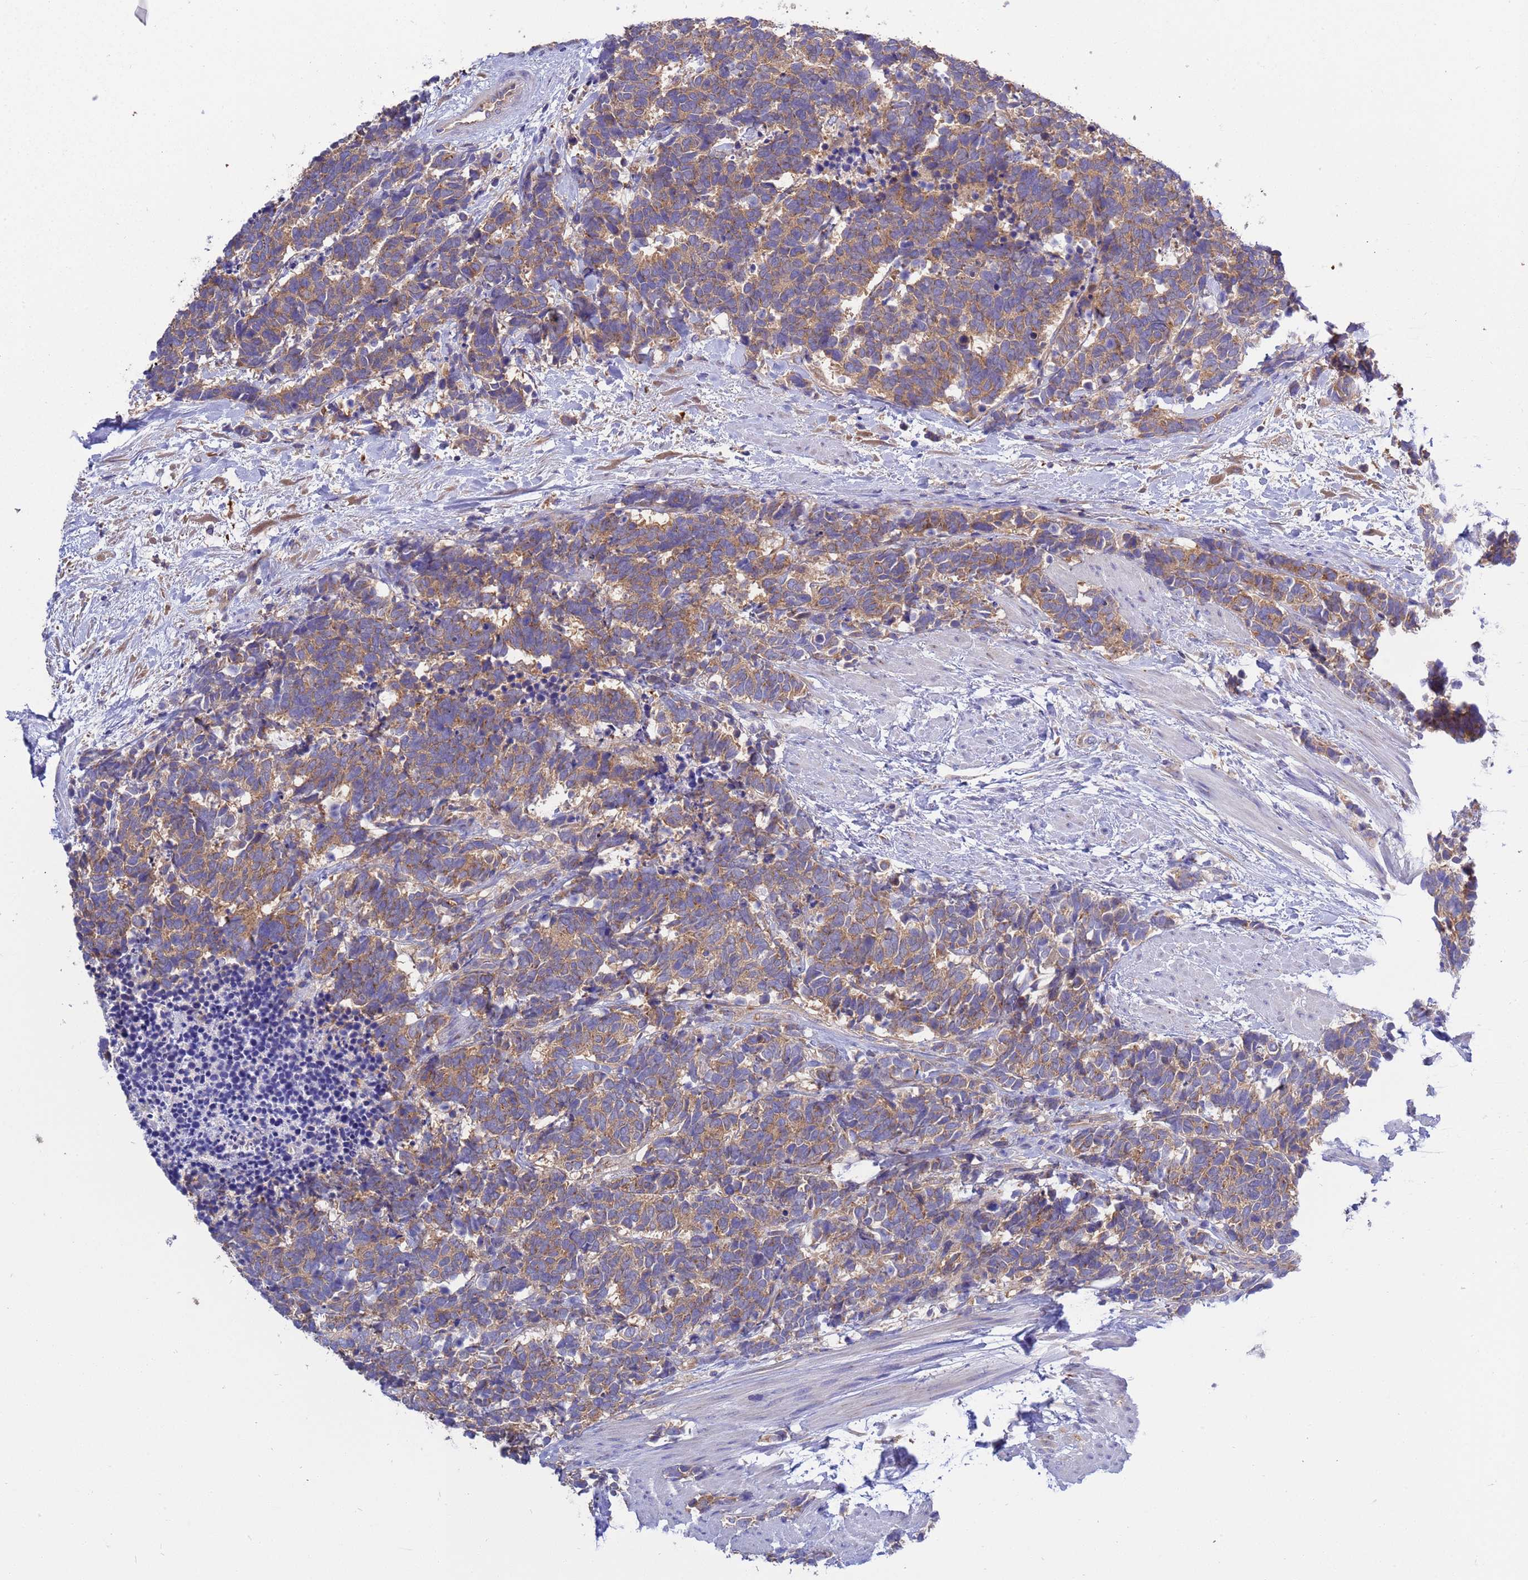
{"staining": {"intensity": "moderate", "quantity": ">75%", "location": "cytoplasmic/membranous"}, "tissue": "carcinoid", "cell_type": "Tumor cells", "image_type": "cancer", "snomed": [{"axis": "morphology", "description": "Carcinoma, NOS"}, {"axis": "morphology", "description": "Carcinoid, malignant, NOS"}, {"axis": "topography", "description": "Prostate"}], "caption": "DAB (3,3'-diaminobenzidine) immunohistochemical staining of carcinoid demonstrates moderate cytoplasmic/membranous protein staining in approximately >75% of tumor cells.", "gene": "ANAPC1", "patient": {"sex": "male", "age": 57}}